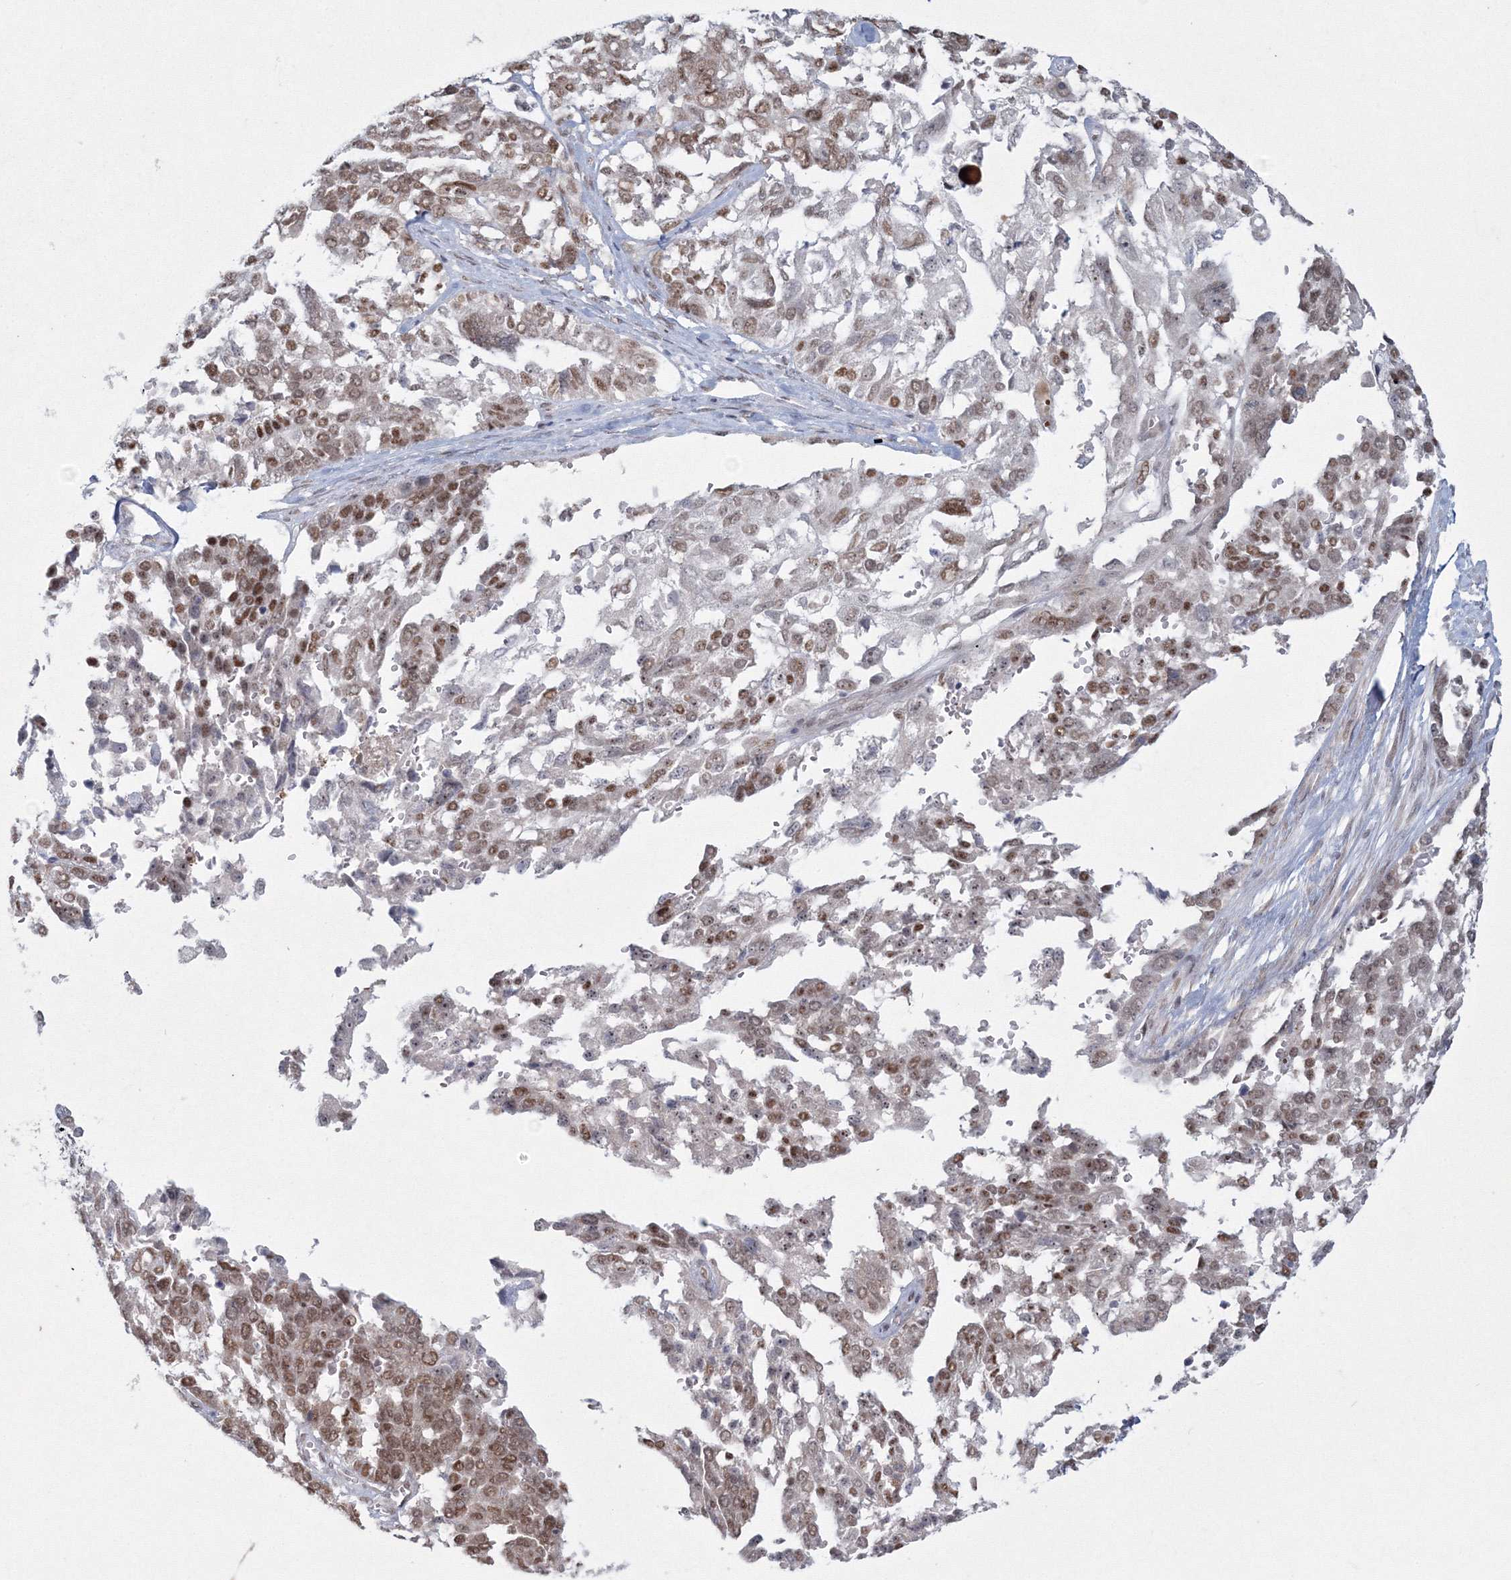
{"staining": {"intensity": "moderate", "quantity": ">75%", "location": "nuclear"}, "tissue": "ovarian cancer", "cell_type": "Tumor cells", "image_type": "cancer", "snomed": [{"axis": "morphology", "description": "Cystadenocarcinoma, serous, NOS"}, {"axis": "topography", "description": "Ovary"}], "caption": "Serous cystadenocarcinoma (ovarian) stained with a protein marker shows moderate staining in tumor cells.", "gene": "C3orf33", "patient": {"sex": "female", "age": 44}}